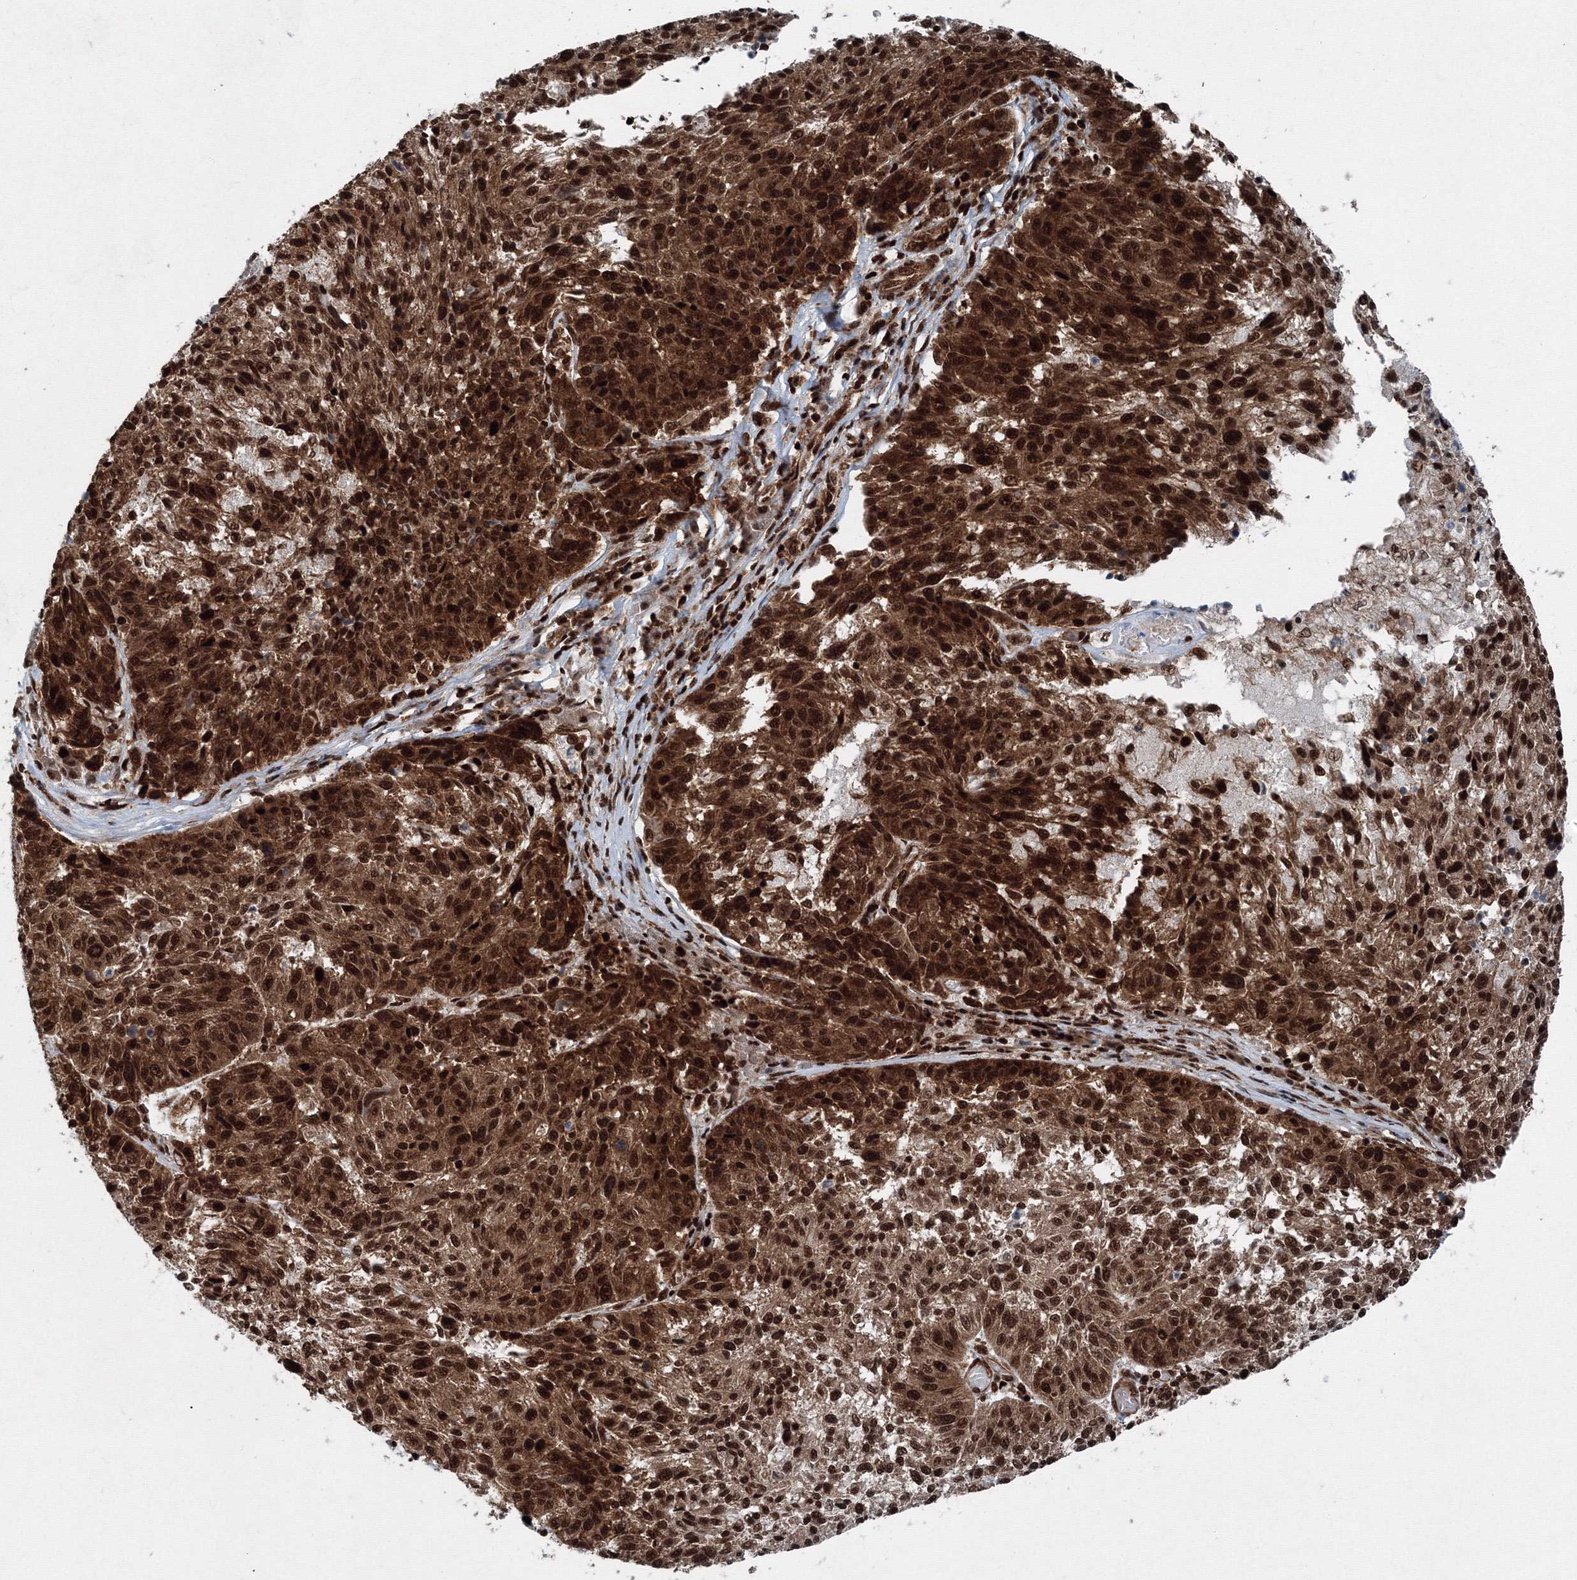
{"staining": {"intensity": "strong", "quantity": ">75%", "location": "cytoplasmic/membranous,nuclear"}, "tissue": "melanoma", "cell_type": "Tumor cells", "image_type": "cancer", "snomed": [{"axis": "morphology", "description": "Malignant melanoma, NOS"}, {"axis": "topography", "description": "Skin"}], "caption": "Melanoma was stained to show a protein in brown. There is high levels of strong cytoplasmic/membranous and nuclear positivity in approximately >75% of tumor cells.", "gene": "SNRPC", "patient": {"sex": "male", "age": 53}}